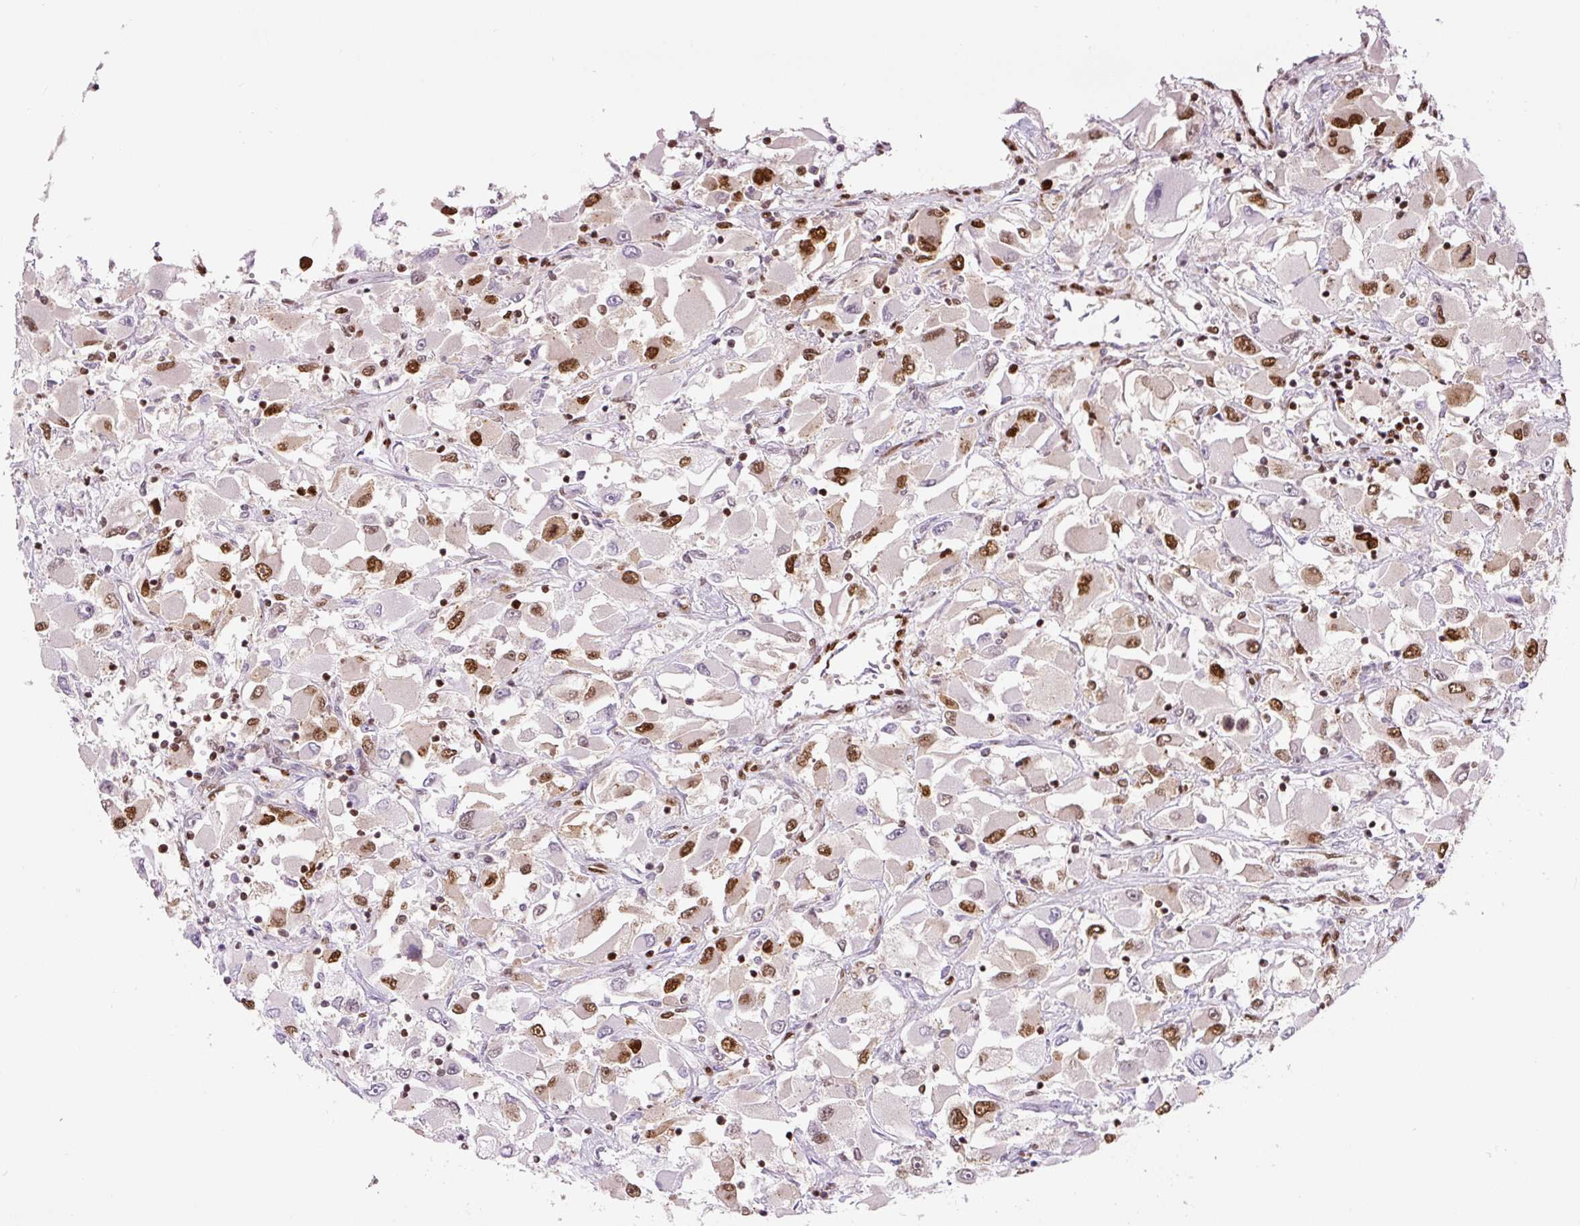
{"staining": {"intensity": "strong", "quantity": ">75%", "location": "nuclear"}, "tissue": "renal cancer", "cell_type": "Tumor cells", "image_type": "cancer", "snomed": [{"axis": "morphology", "description": "Adenocarcinoma, NOS"}, {"axis": "topography", "description": "Kidney"}], "caption": "Immunohistochemical staining of human renal cancer shows high levels of strong nuclear positivity in approximately >75% of tumor cells.", "gene": "FUS", "patient": {"sex": "female", "age": 52}}